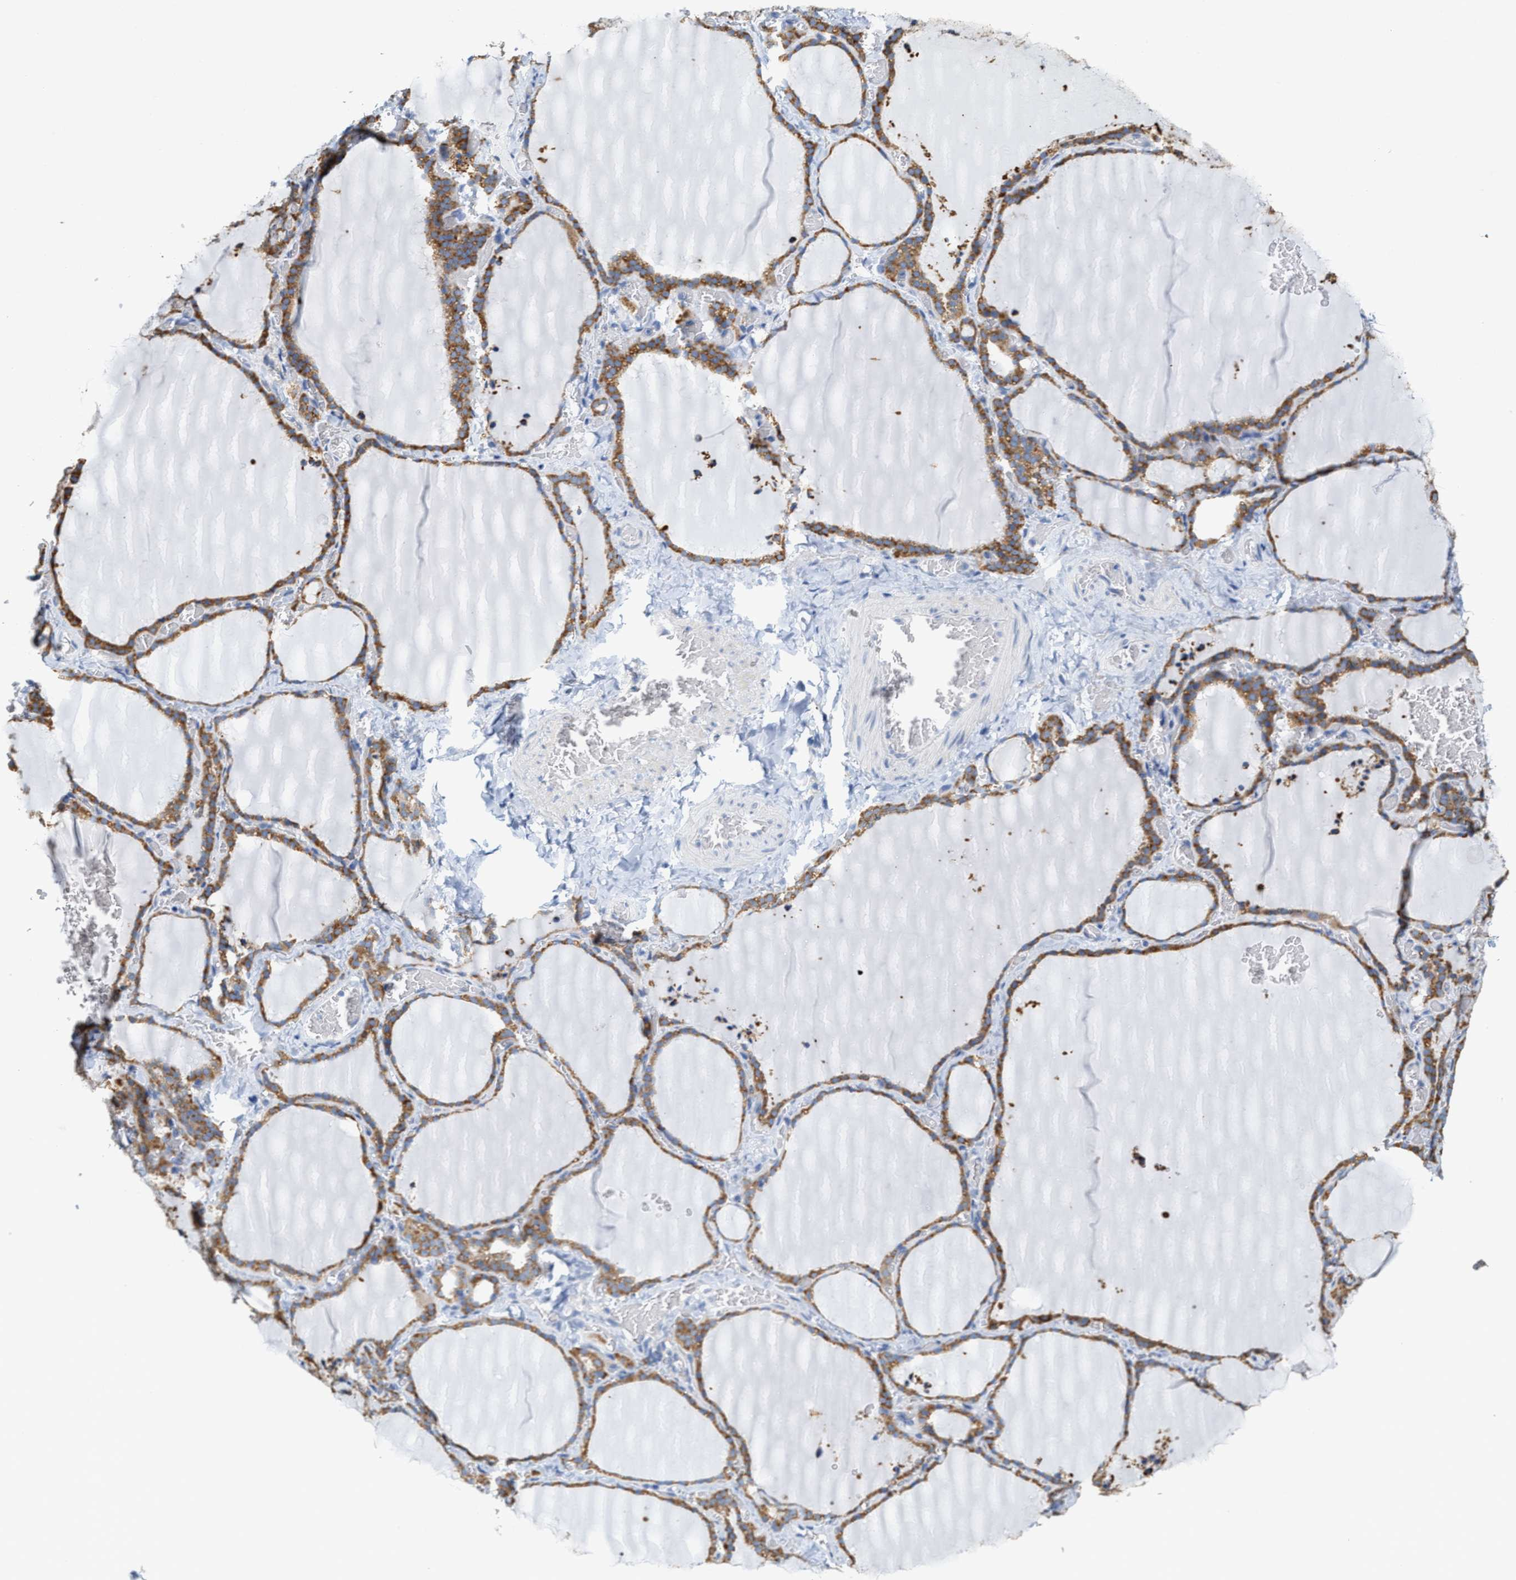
{"staining": {"intensity": "moderate", "quantity": ">75%", "location": "cytoplasmic/membranous"}, "tissue": "thyroid gland", "cell_type": "Glandular cells", "image_type": "normal", "snomed": [{"axis": "morphology", "description": "Normal tissue, NOS"}, {"axis": "topography", "description": "Thyroid gland"}], "caption": "Immunohistochemistry (IHC) (DAB) staining of unremarkable thyroid gland reveals moderate cytoplasmic/membranous protein positivity in about >75% of glandular cells. (DAB IHC with brightfield microscopy, high magnification).", "gene": "RYR2", "patient": {"sex": "female", "age": 22}}